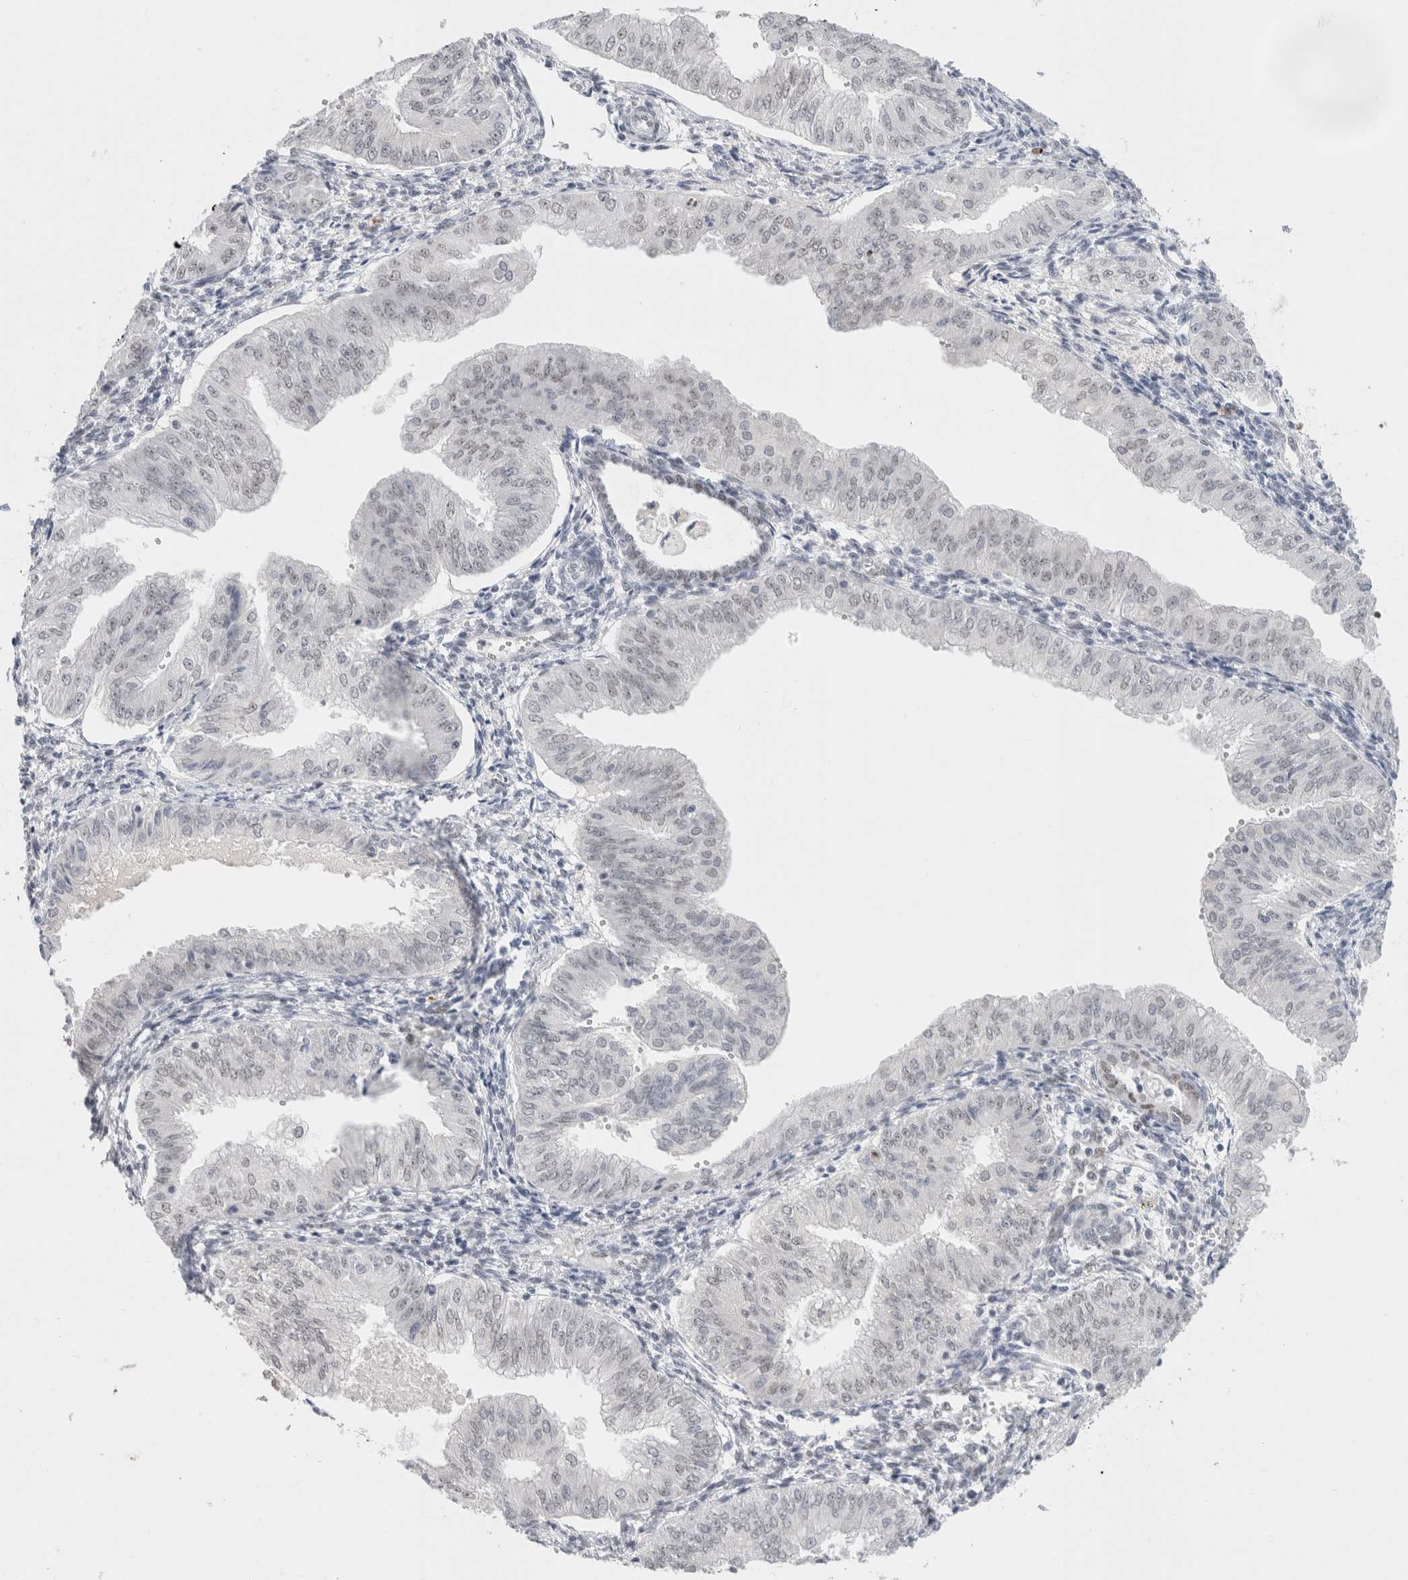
{"staining": {"intensity": "negative", "quantity": "none", "location": "none"}, "tissue": "endometrial cancer", "cell_type": "Tumor cells", "image_type": "cancer", "snomed": [{"axis": "morphology", "description": "Normal tissue, NOS"}, {"axis": "morphology", "description": "Adenocarcinoma, NOS"}, {"axis": "topography", "description": "Endometrium"}], "caption": "DAB immunohistochemical staining of human endometrial cancer demonstrates no significant staining in tumor cells. (IHC, brightfield microscopy, high magnification).", "gene": "COPS7A", "patient": {"sex": "female", "age": 53}}